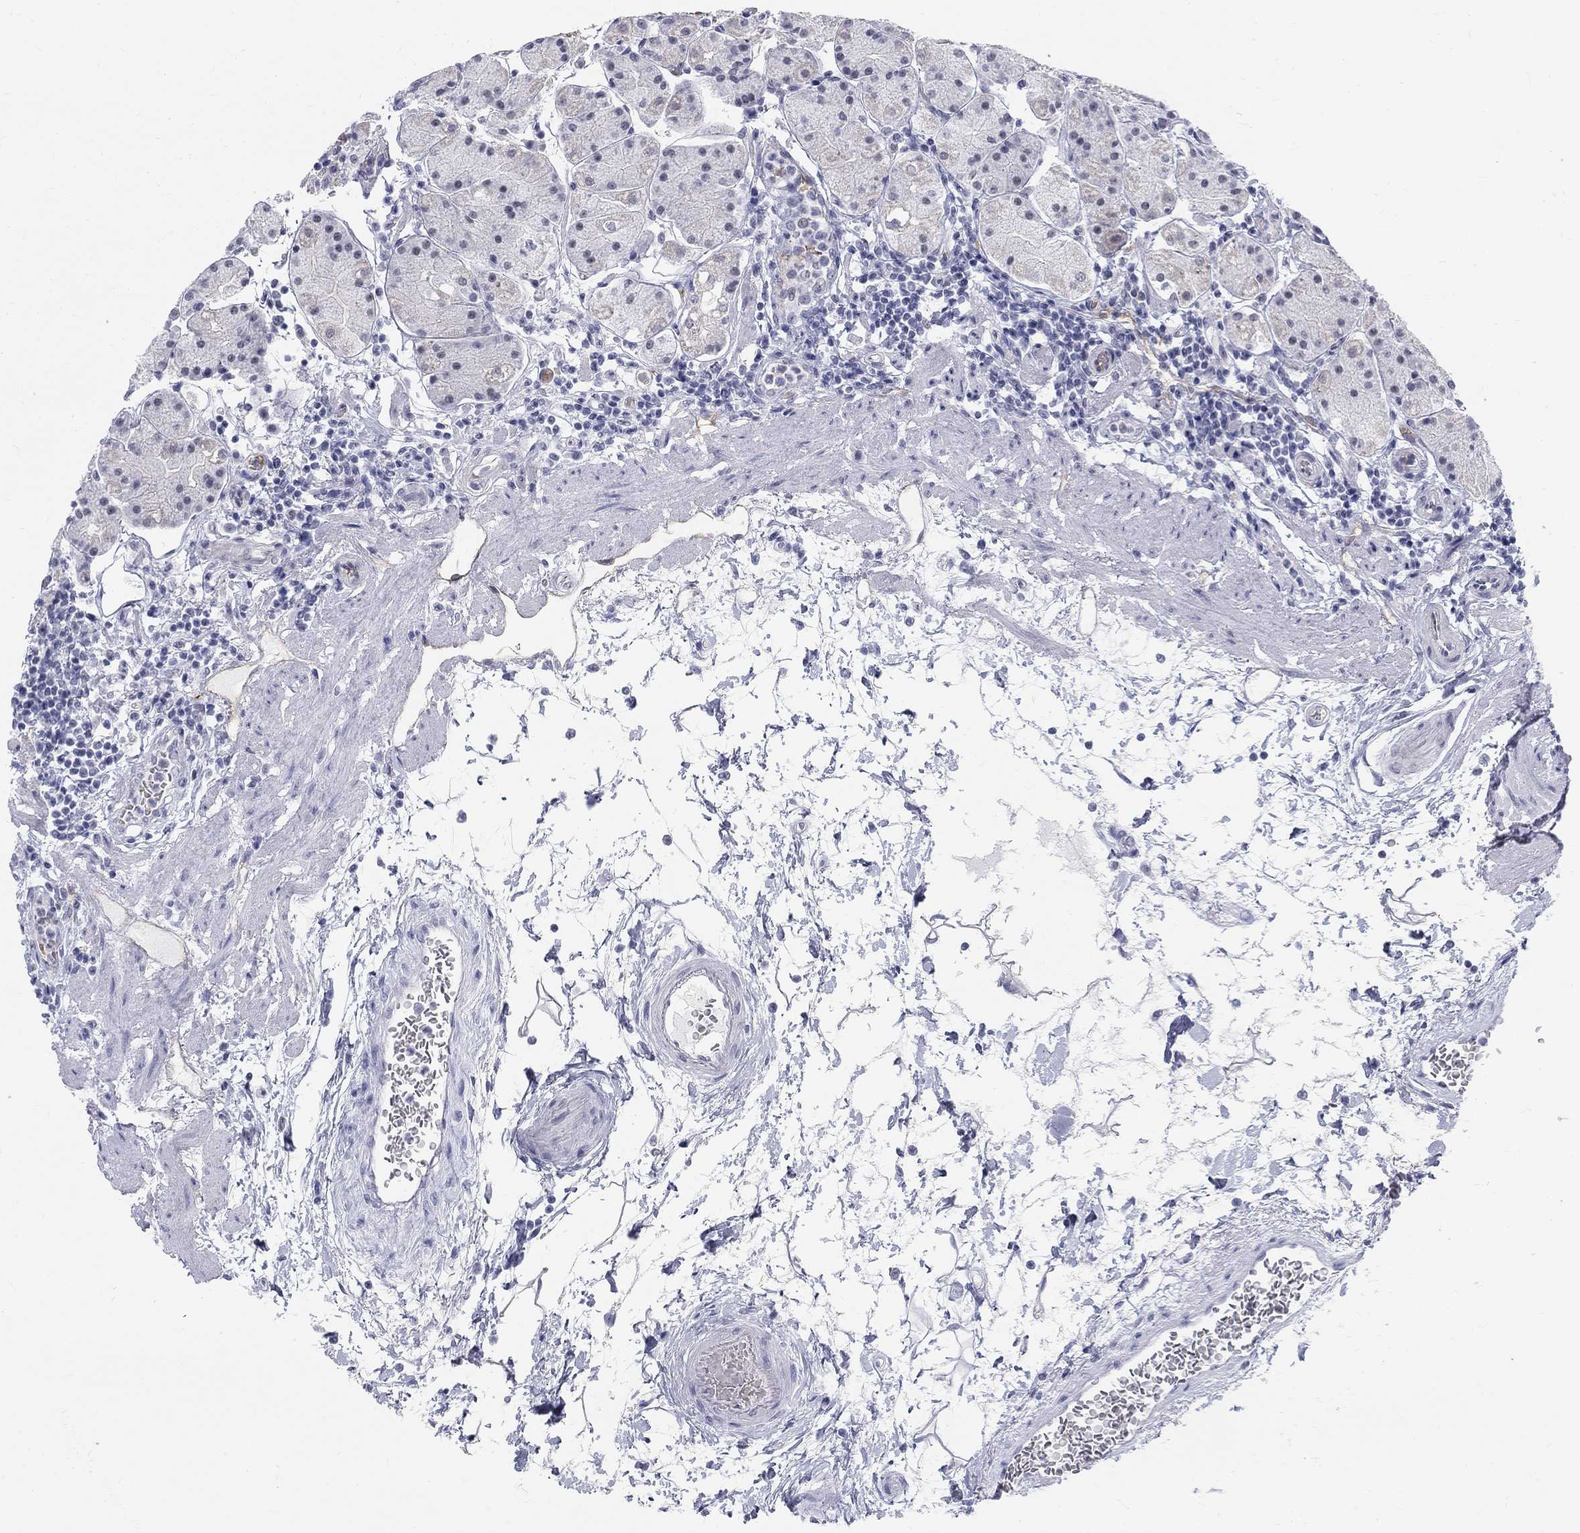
{"staining": {"intensity": "weak", "quantity": "<25%", "location": "cytoplasmic/membranous"}, "tissue": "stomach", "cell_type": "Glandular cells", "image_type": "normal", "snomed": [{"axis": "morphology", "description": "Normal tissue, NOS"}, {"axis": "topography", "description": "Stomach"}], "caption": "Immunohistochemical staining of unremarkable stomach reveals no significant staining in glandular cells.", "gene": "DMTN", "patient": {"sex": "male", "age": 54}}